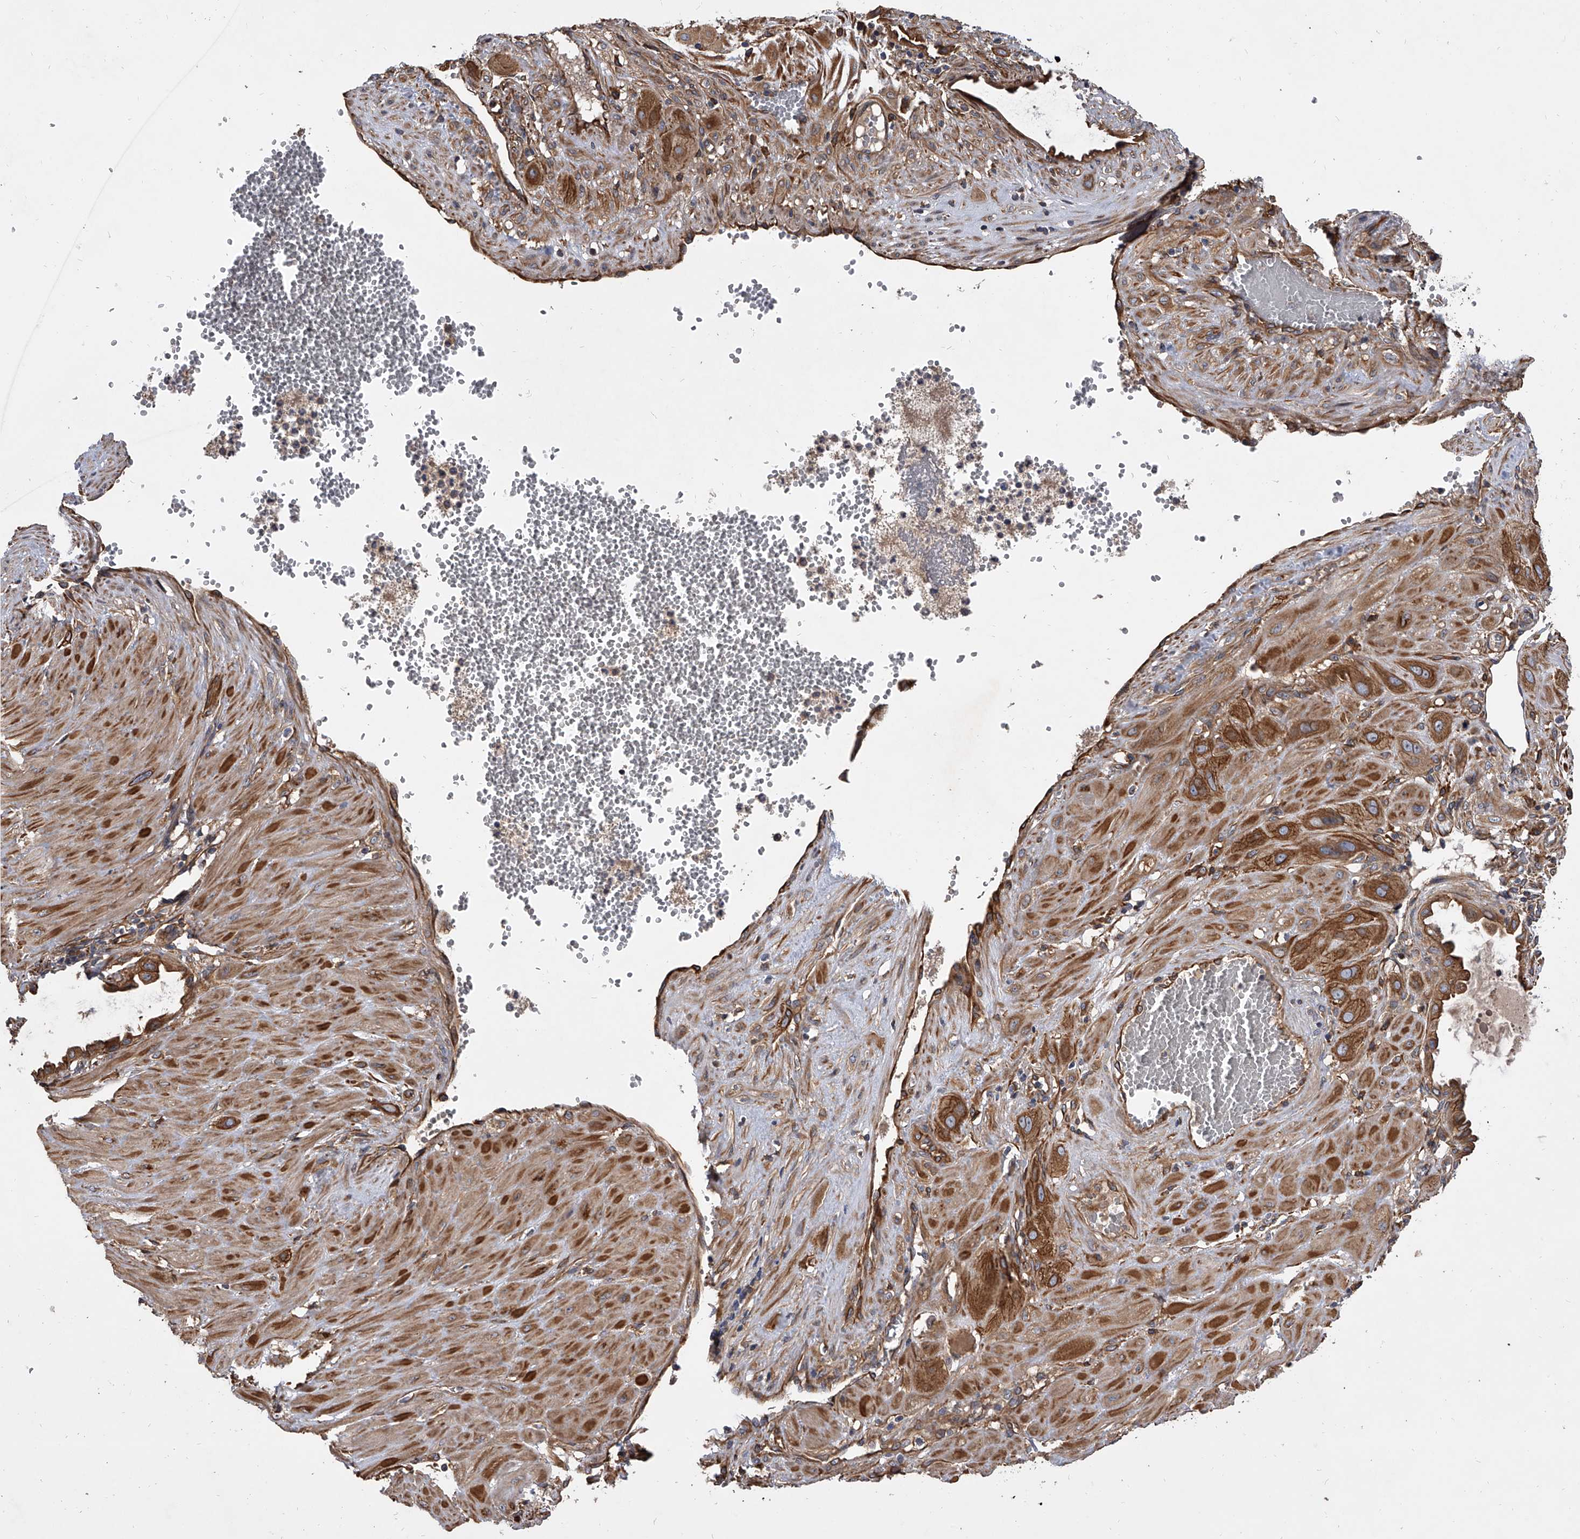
{"staining": {"intensity": "moderate", "quantity": ">75%", "location": "cytoplasmic/membranous"}, "tissue": "cervical cancer", "cell_type": "Tumor cells", "image_type": "cancer", "snomed": [{"axis": "morphology", "description": "Squamous cell carcinoma, NOS"}, {"axis": "topography", "description": "Cervix"}], "caption": "The immunohistochemical stain labels moderate cytoplasmic/membranous staining in tumor cells of cervical cancer tissue. (IHC, brightfield microscopy, high magnification).", "gene": "EXOC4", "patient": {"sex": "female", "age": 34}}